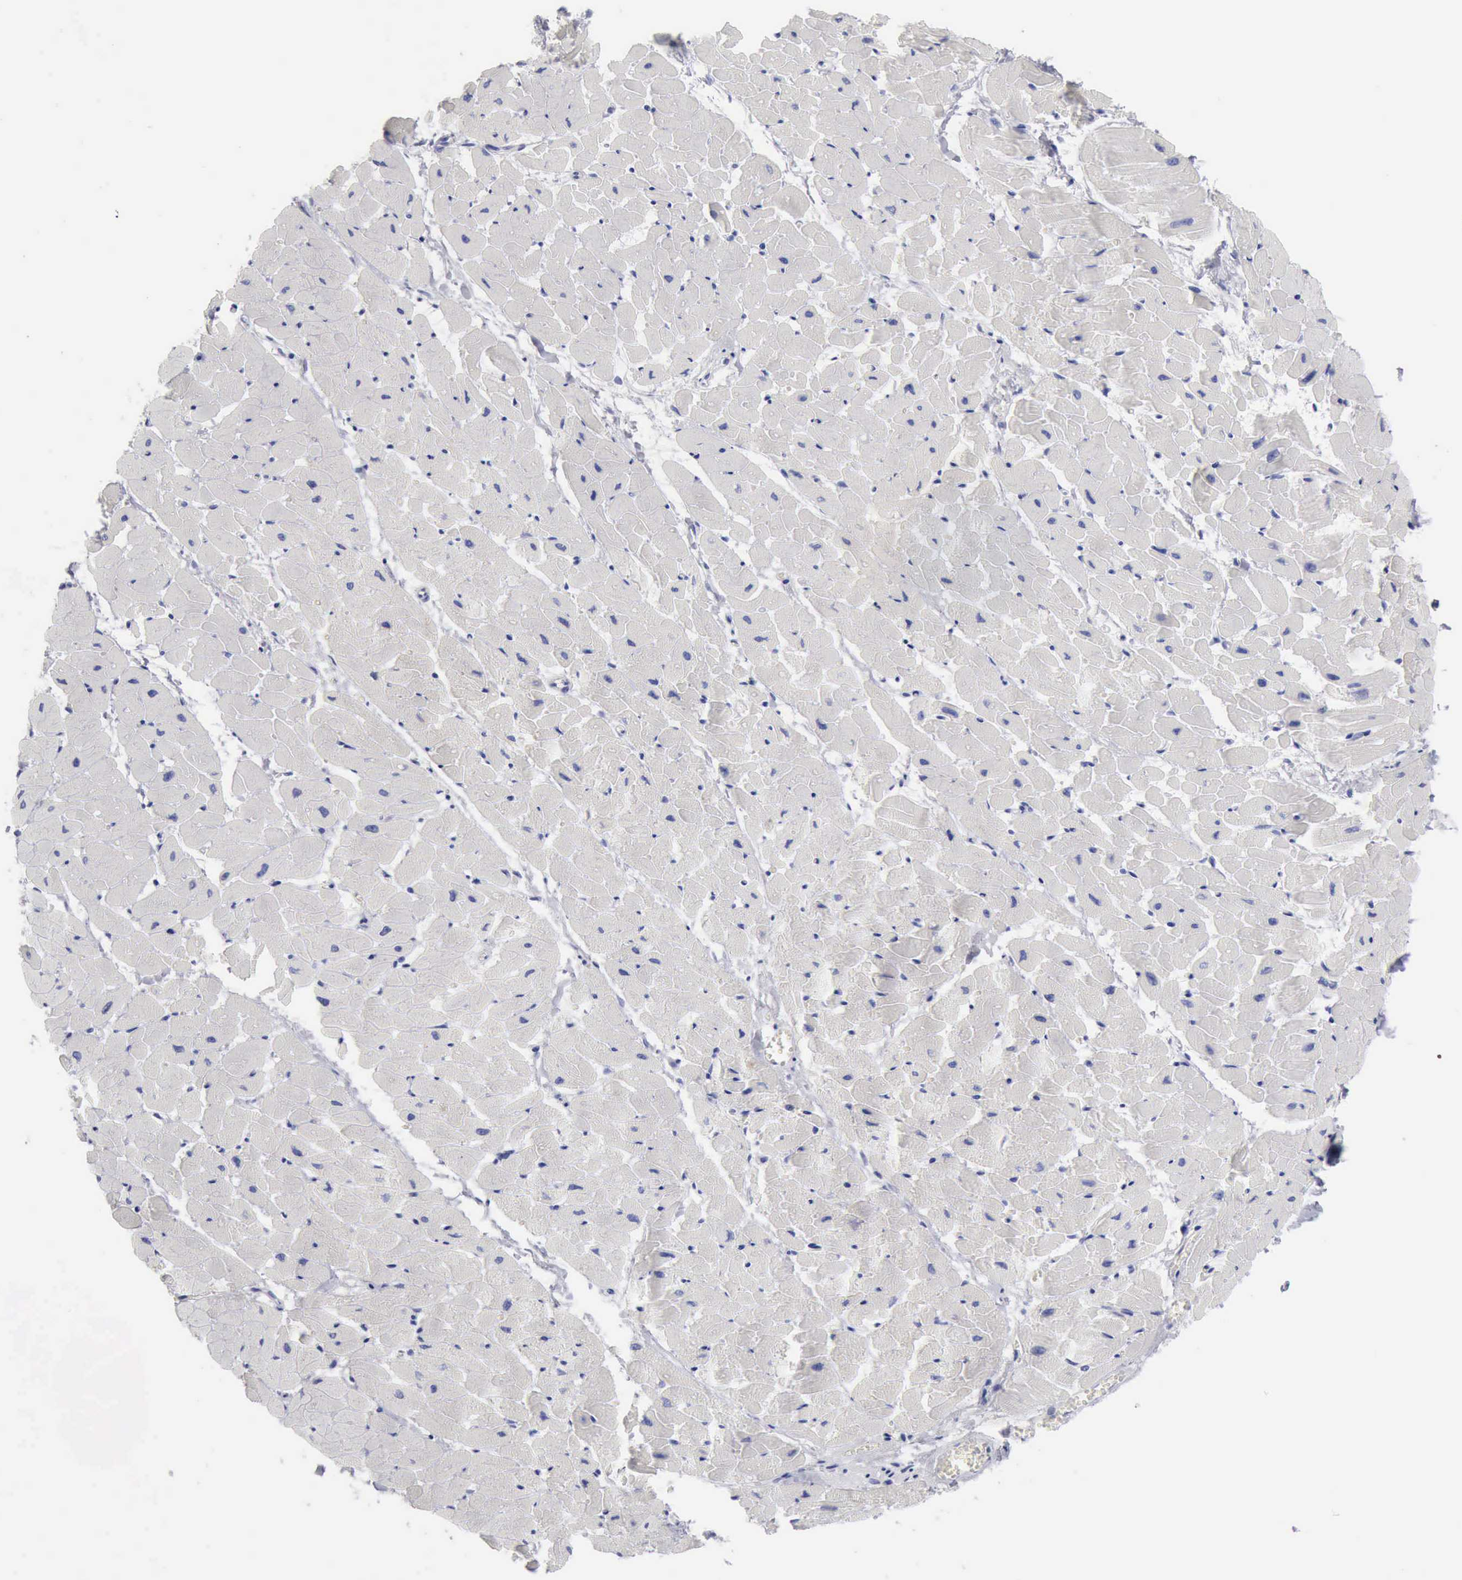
{"staining": {"intensity": "negative", "quantity": "none", "location": "none"}, "tissue": "heart muscle", "cell_type": "Cardiomyocytes", "image_type": "normal", "snomed": [{"axis": "morphology", "description": "Normal tissue, NOS"}, {"axis": "topography", "description": "Heart"}], "caption": "Cardiomyocytes show no significant expression in benign heart muscle.", "gene": "CYP19A1", "patient": {"sex": "female", "age": 19}}